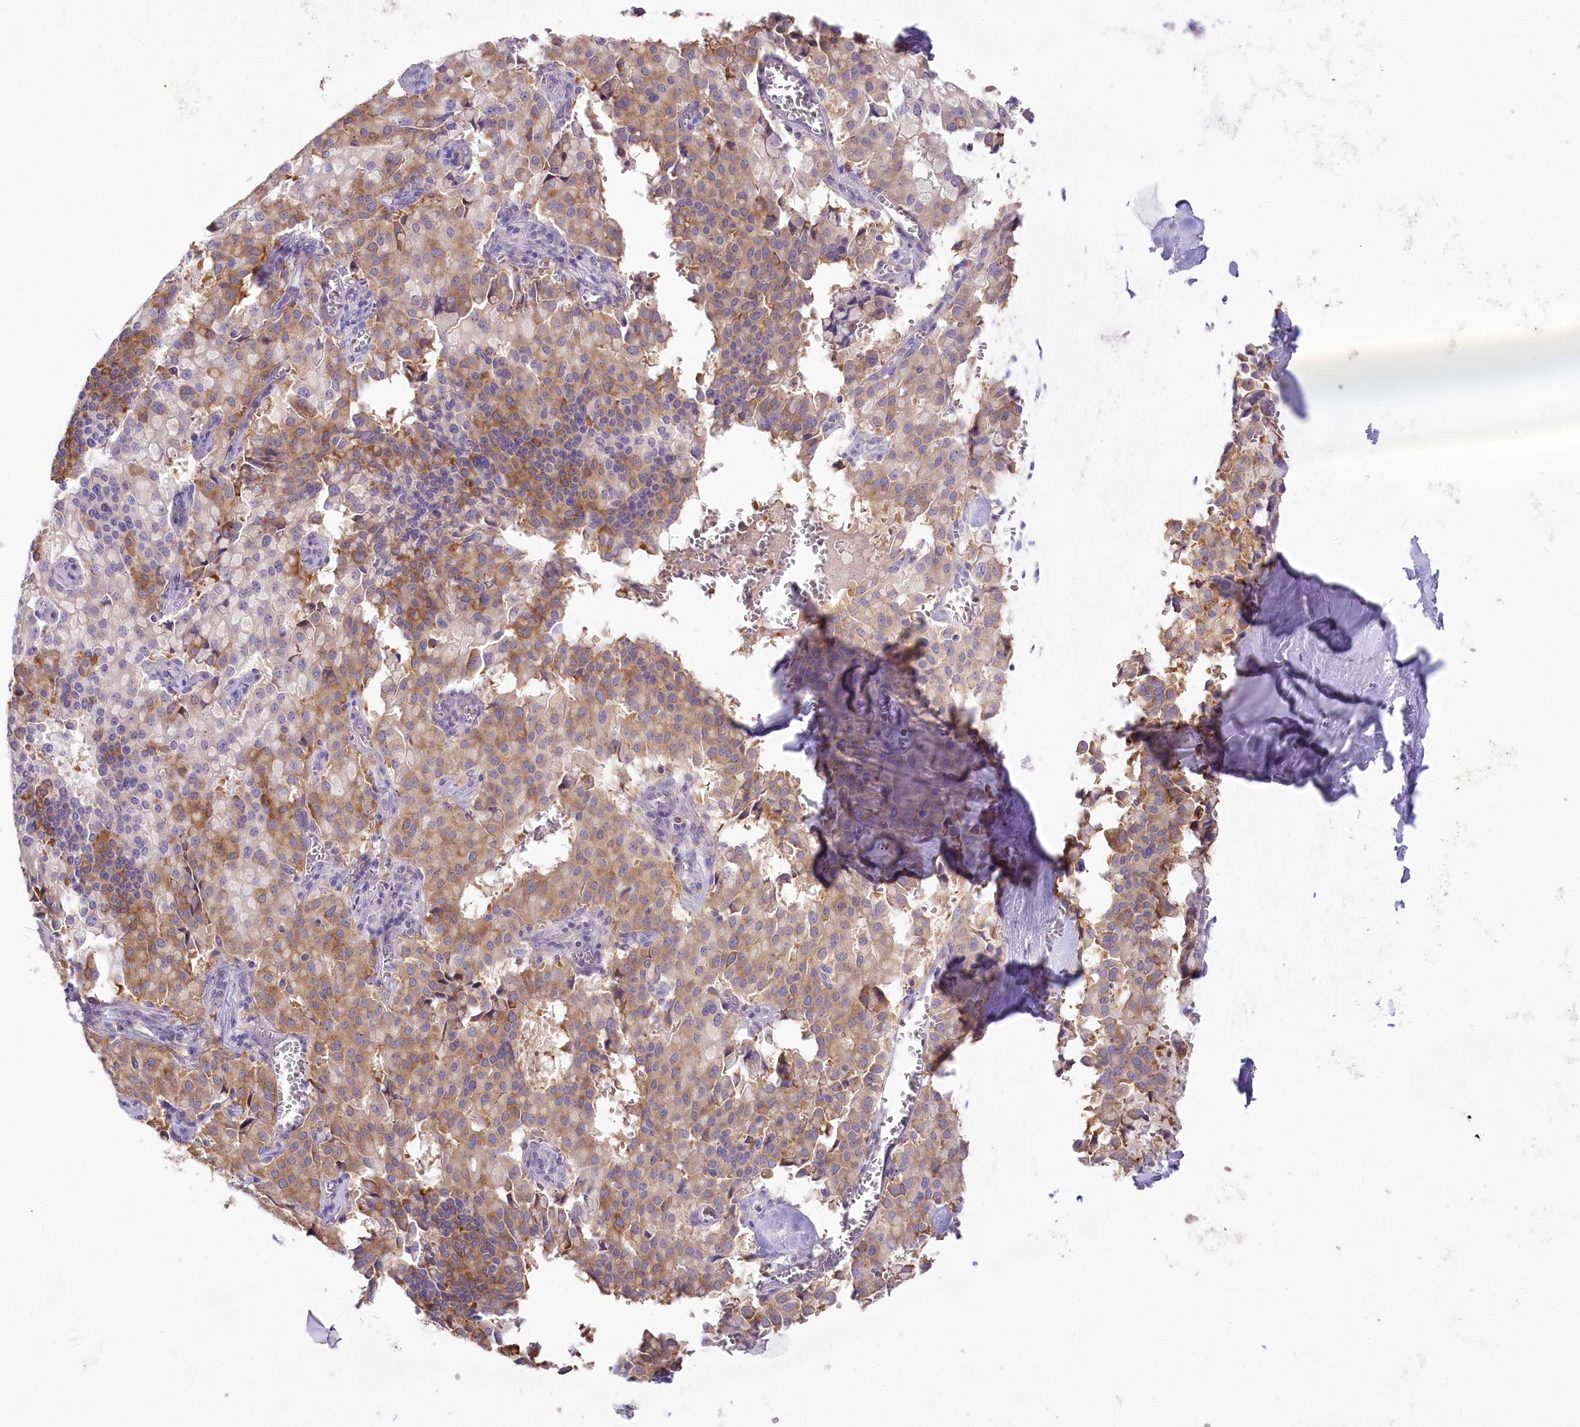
{"staining": {"intensity": "moderate", "quantity": ">75%", "location": "cytoplasmic/membranous"}, "tissue": "pancreatic cancer", "cell_type": "Tumor cells", "image_type": "cancer", "snomed": [{"axis": "morphology", "description": "Adenocarcinoma, NOS"}, {"axis": "topography", "description": "Pancreas"}], "caption": "Immunohistochemistry histopathology image of human pancreatic cancer (adenocarcinoma) stained for a protein (brown), which exhibits medium levels of moderate cytoplasmic/membranous positivity in approximately >75% of tumor cells.", "gene": "MYOZ1", "patient": {"sex": "male", "age": 65}}